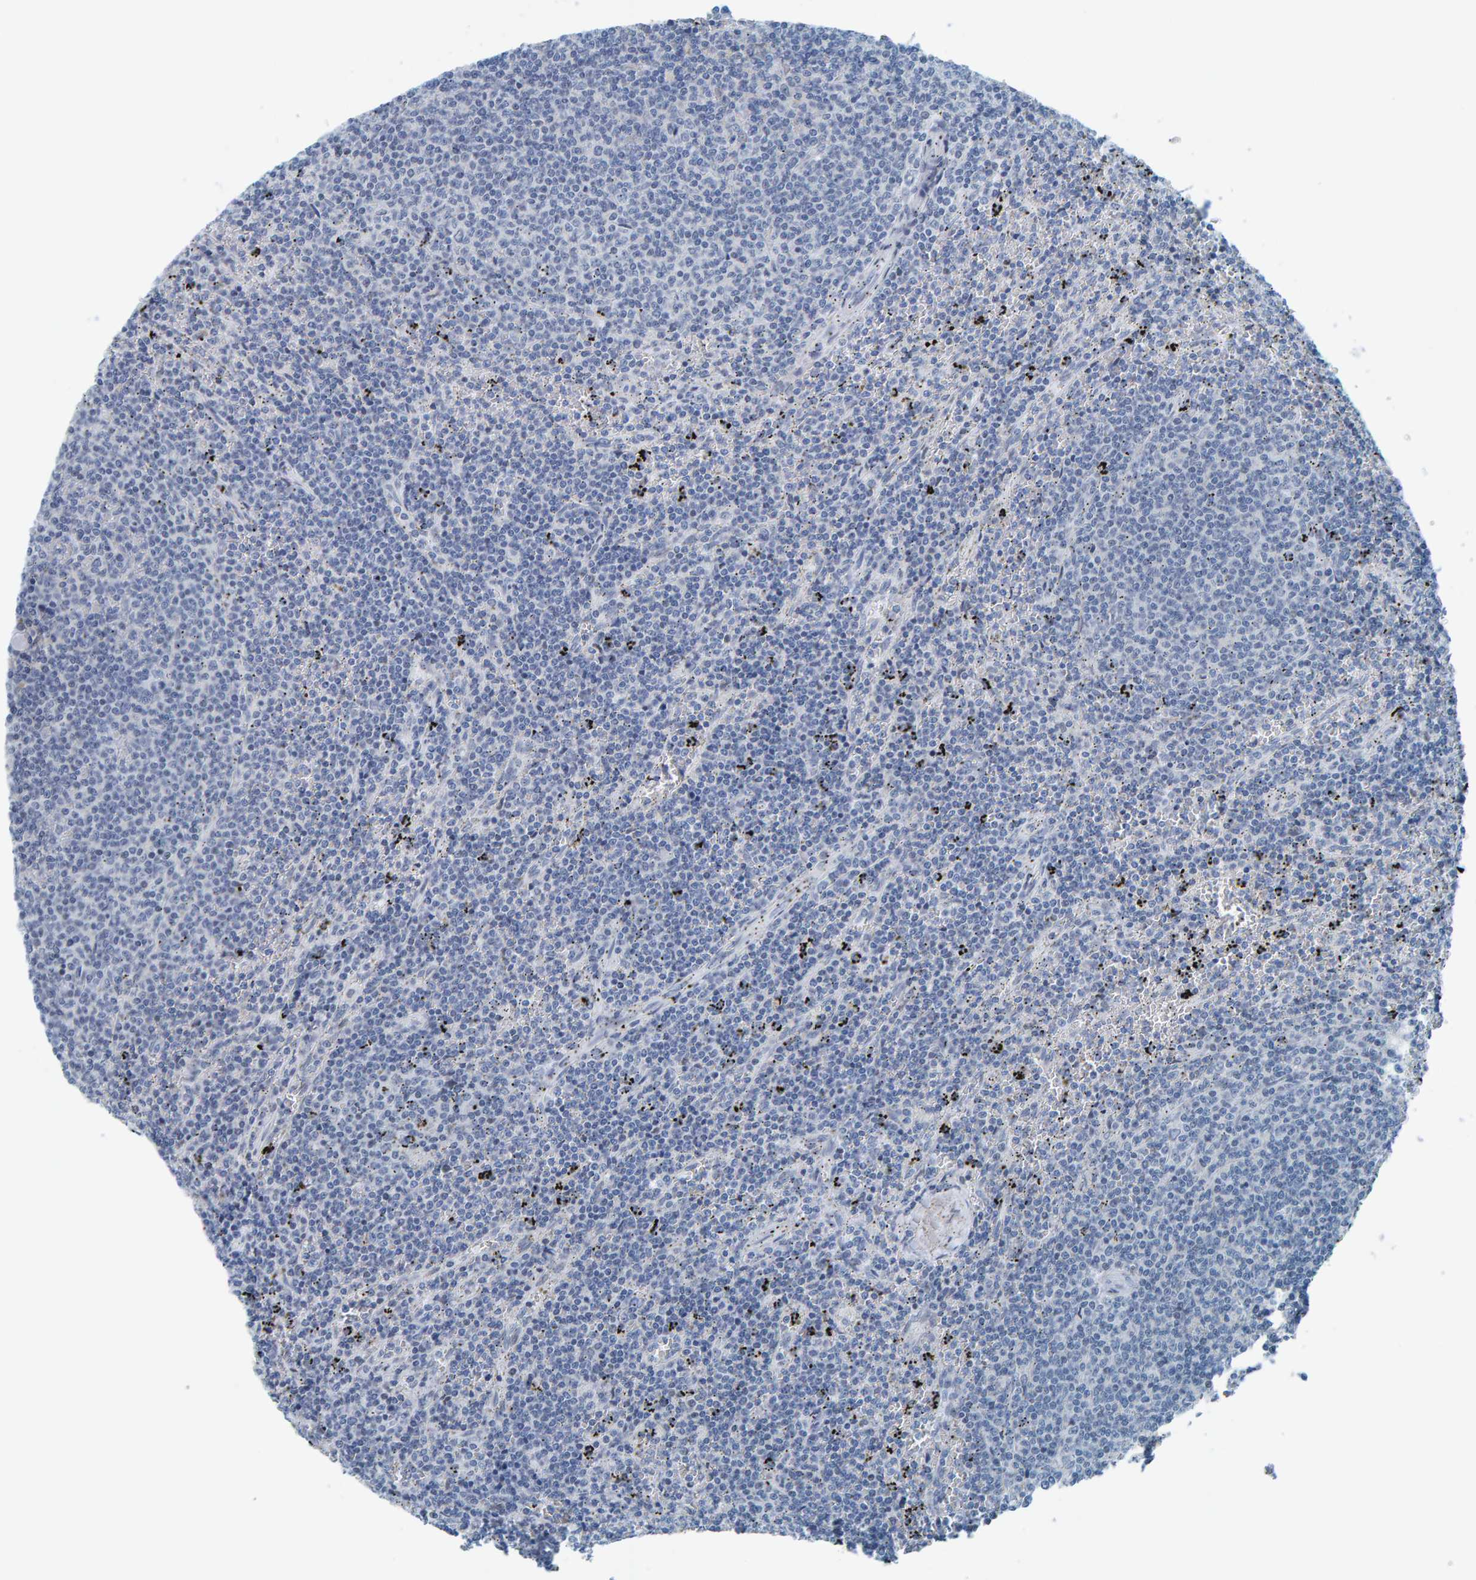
{"staining": {"intensity": "negative", "quantity": "none", "location": "none"}, "tissue": "lymphoma", "cell_type": "Tumor cells", "image_type": "cancer", "snomed": [{"axis": "morphology", "description": "Malignant lymphoma, non-Hodgkin's type, Low grade"}, {"axis": "topography", "description": "Spleen"}], "caption": "A high-resolution micrograph shows IHC staining of low-grade malignant lymphoma, non-Hodgkin's type, which displays no significant positivity in tumor cells.", "gene": "CNP", "patient": {"sex": "female", "age": 50}}